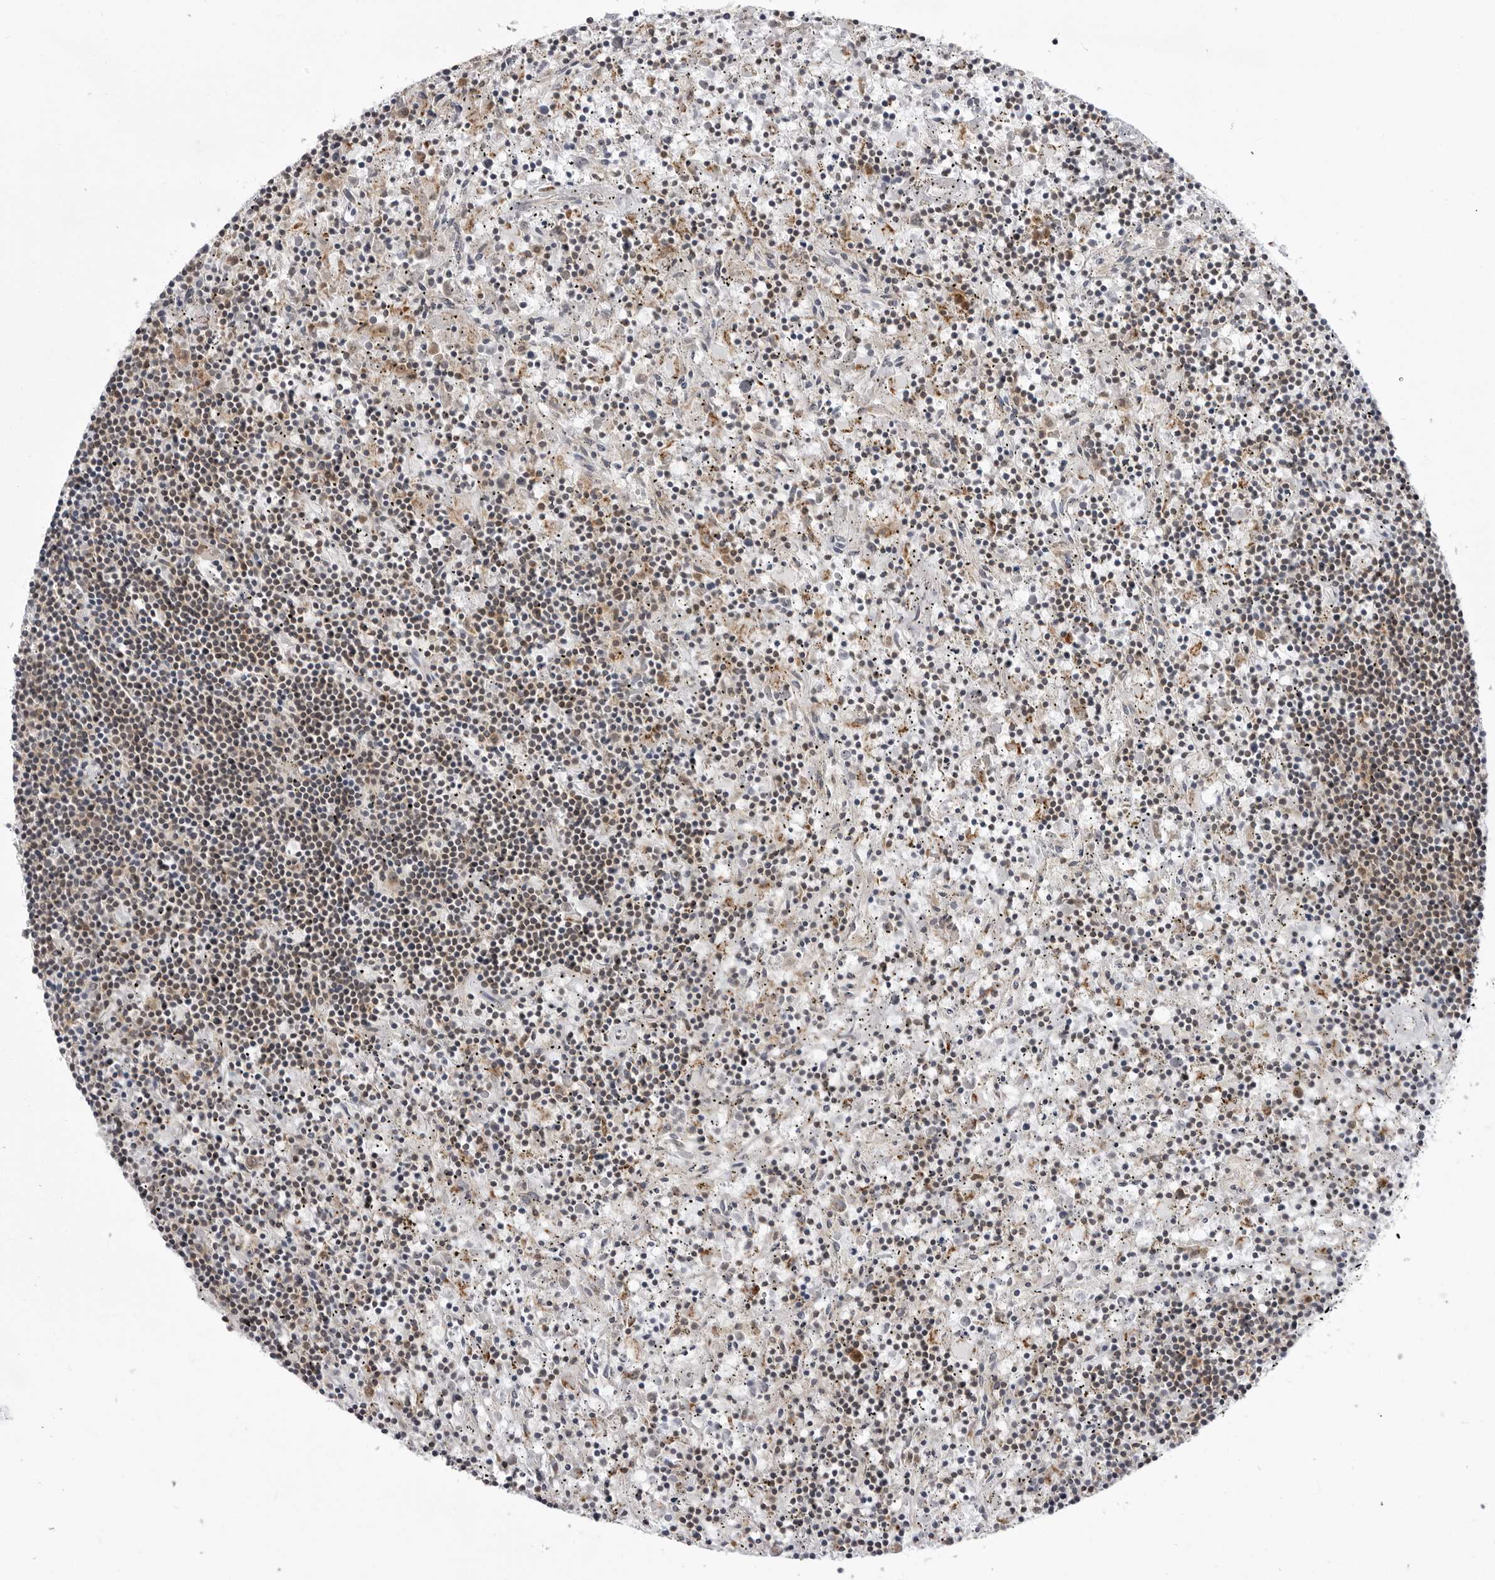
{"staining": {"intensity": "weak", "quantity": "<25%", "location": "cytoplasmic/membranous"}, "tissue": "lymphoma", "cell_type": "Tumor cells", "image_type": "cancer", "snomed": [{"axis": "morphology", "description": "Malignant lymphoma, non-Hodgkin's type, Low grade"}, {"axis": "topography", "description": "Spleen"}], "caption": "Tumor cells are negative for brown protein staining in malignant lymphoma, non-Hodgkin's type (low-grade).", "gene": "FH", "patient": {"sex": "male", "age": 76}}